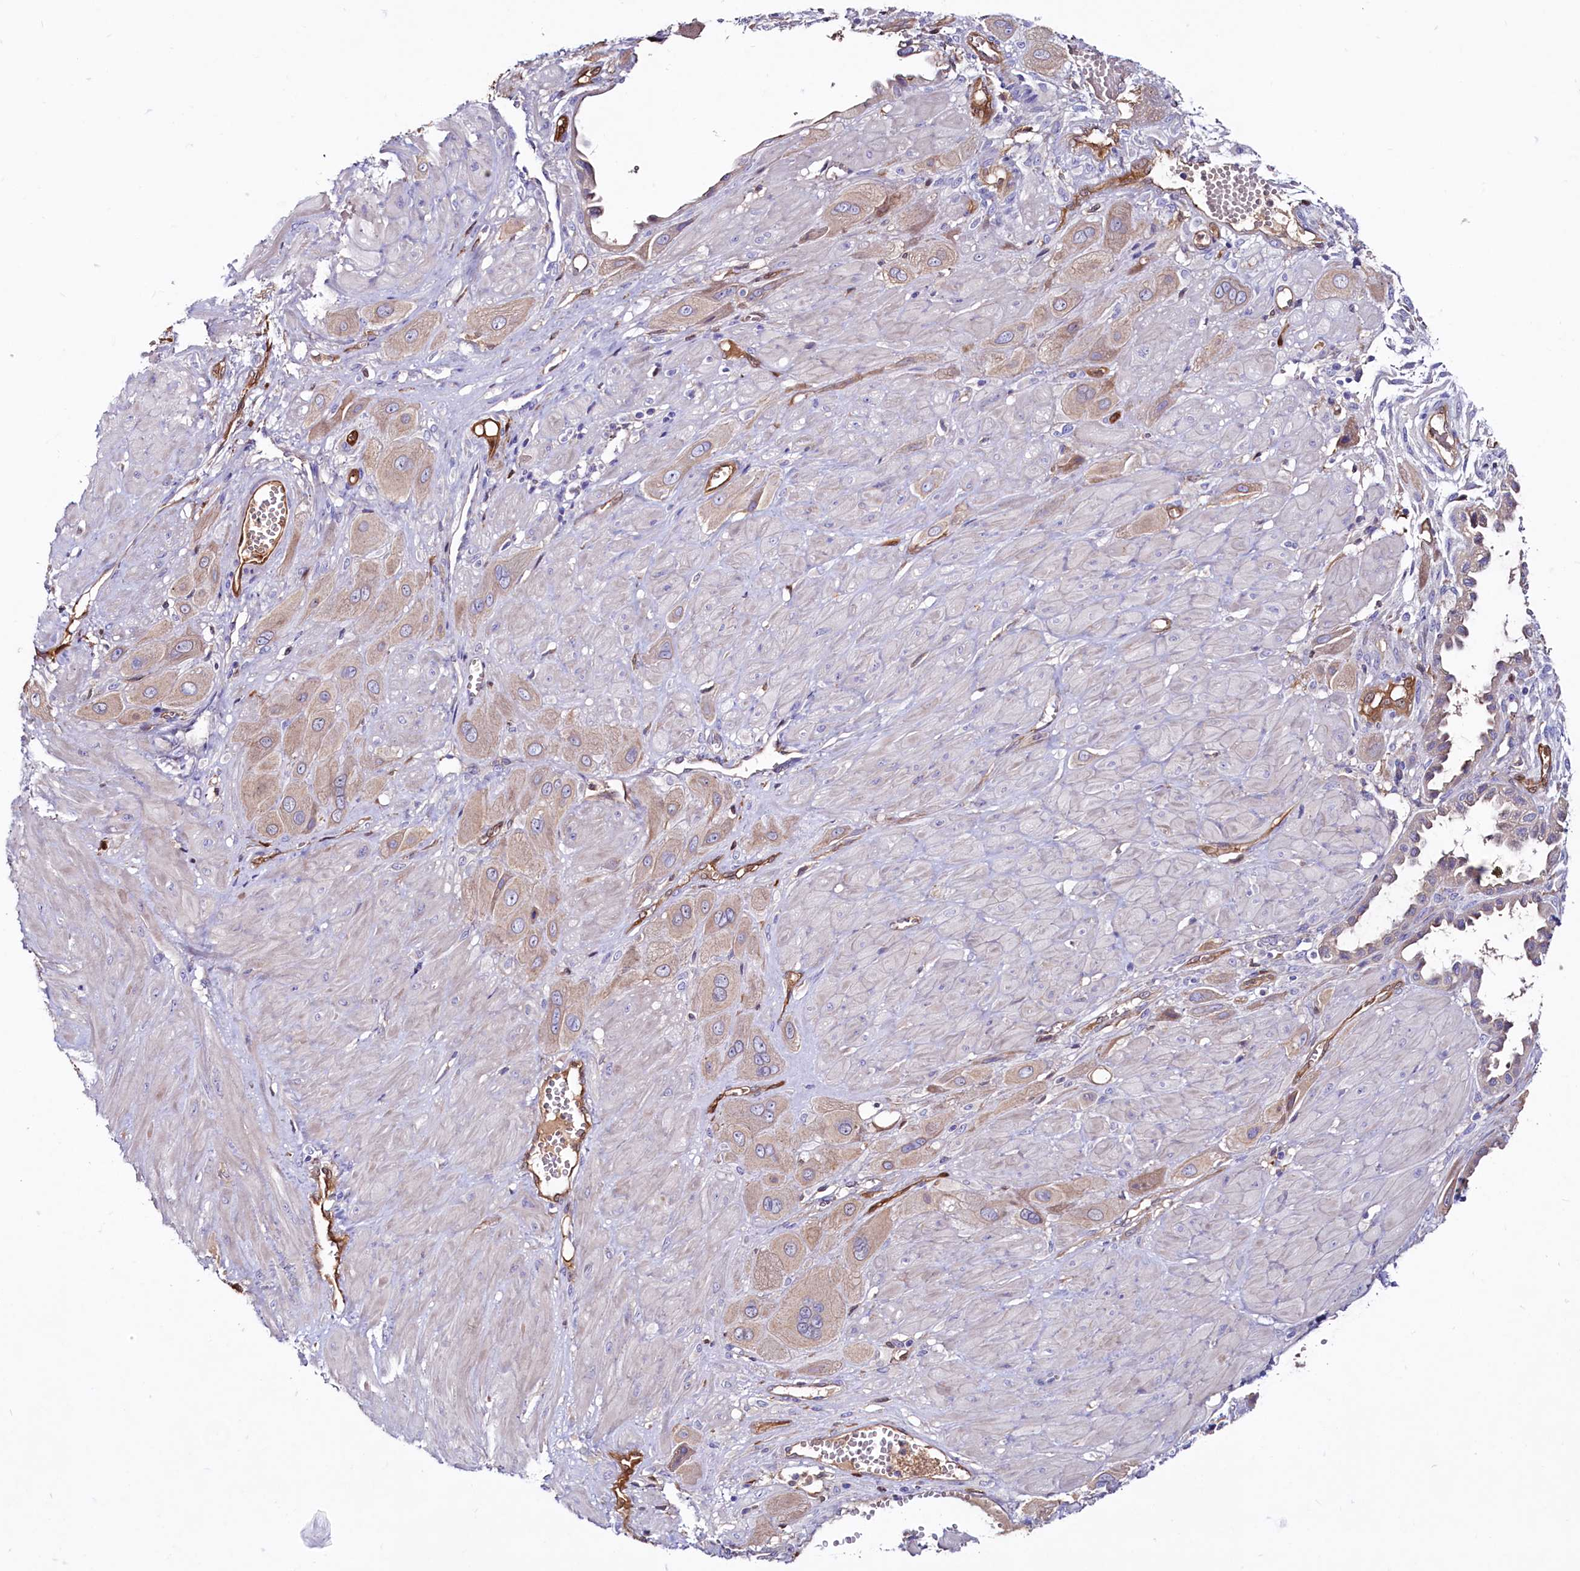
{"staining": {"intensity": "weak", "quantity": ">75%", "location": "cytoplasmic/membranous"}, "tissue": "cervical cancer", "cell_type": "Tumor cells", "image_type": "cancer", "snomed": [{"axis": "morphology", "description": "Squamous cell carcinoma, NOS"}, {"axis": "topography", "description": "Cervix"}], "caption": "The micrograph shows a brown stain indicating the presence of a protein in the cytoplasmic/membranous of tumor cells in cervical squamous cell carcinoma.", "gene": "IL17RD", "patient": {"sex": "female", "age": 34}}